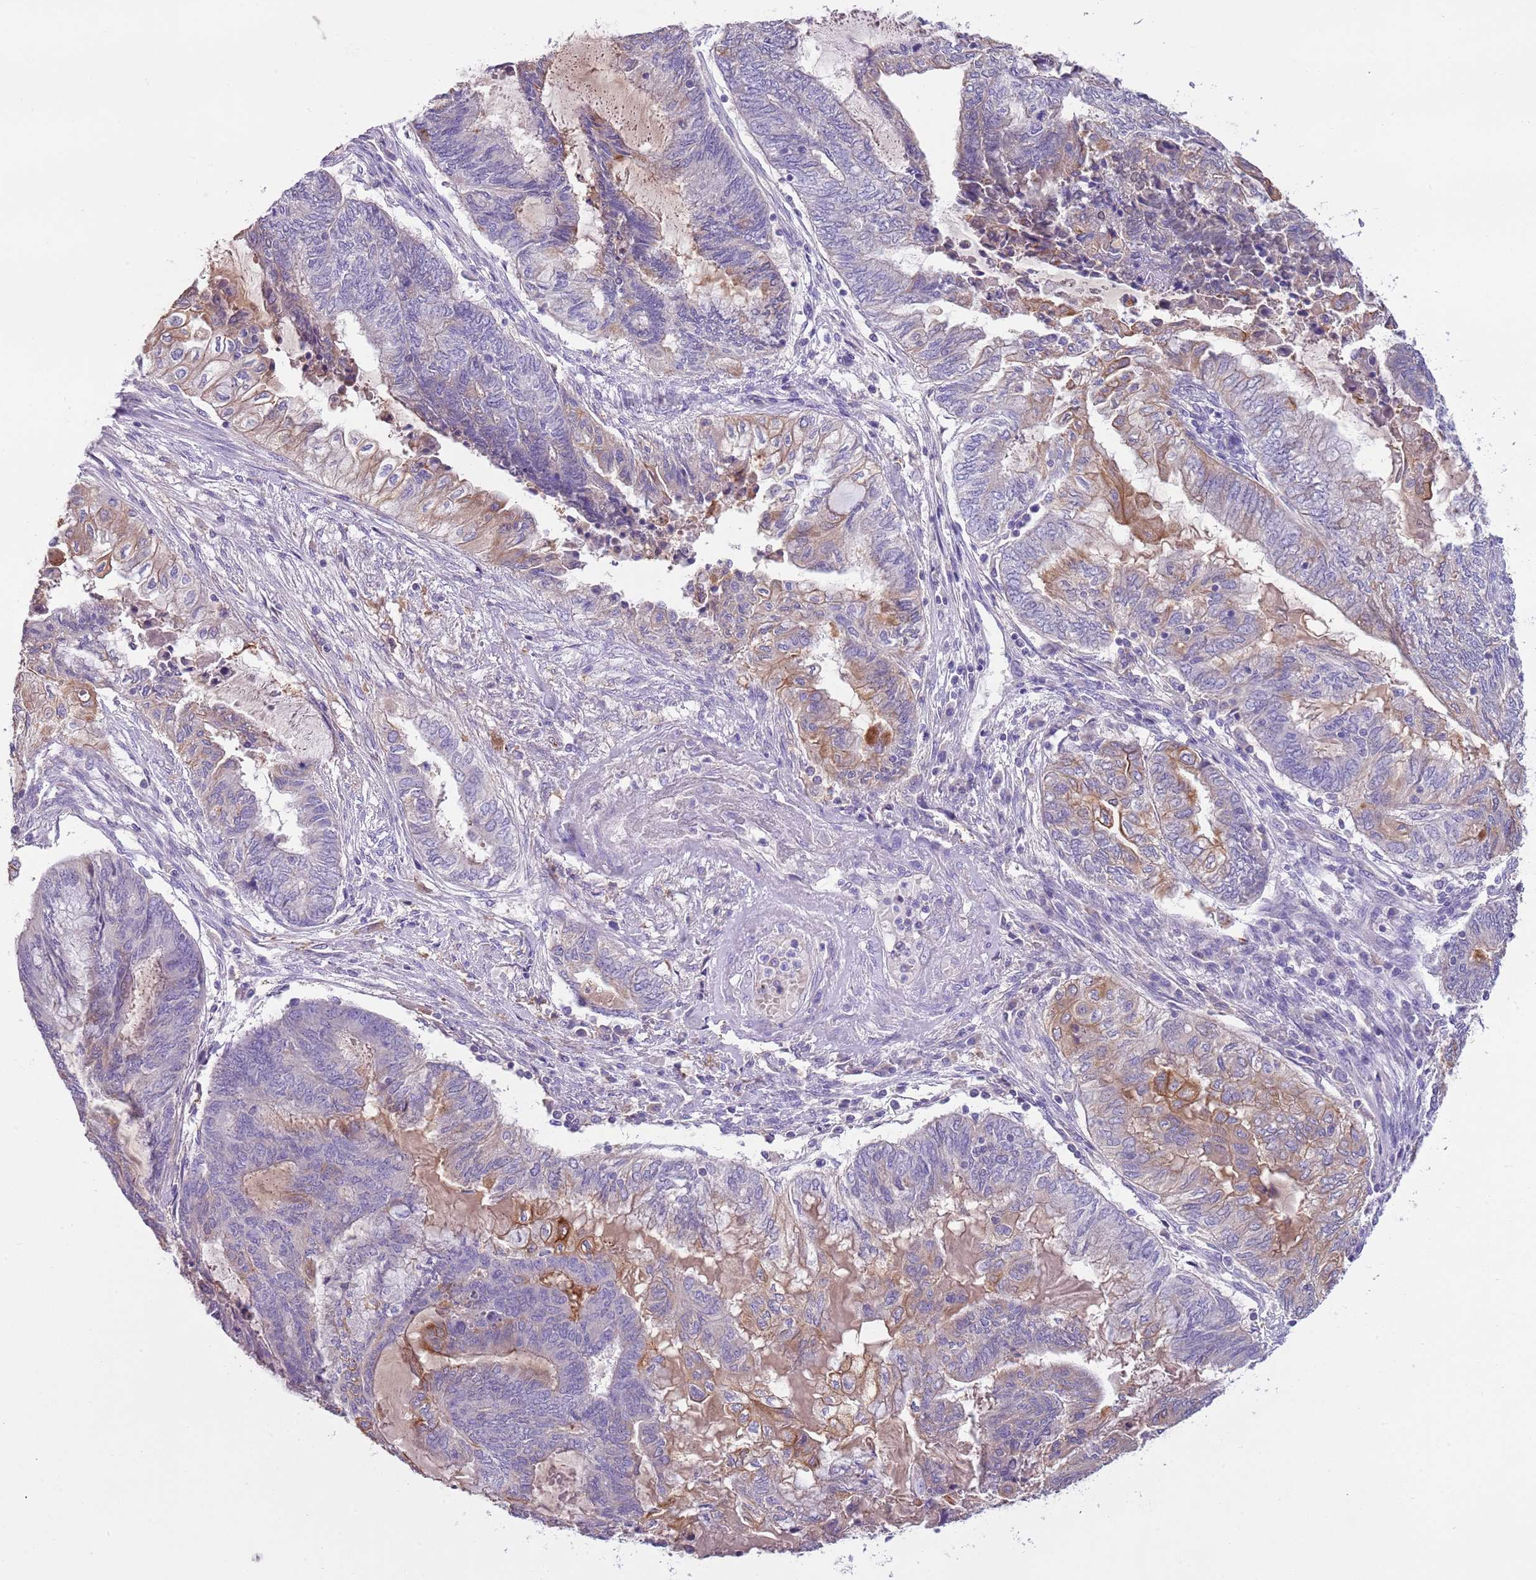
{"staining": {"intensity": "moderate", "quantity": "<25%", "location": "cytoplasmic/membranous"}, "tissue": "endometrial cancer", "cell_type": "Tumor cells", "image_type": "cancer", "snomed": [{"axis": "morphology", "description": "Adenocarcinoma, NOS"}, {"axis": "topography", "description": "Uterus"}, {"axis": "topography", "description": "Endometrium"}], "caption": "Tumor cells exhibit low levels of moderate cytoplasmic/membranous staining in approximately <25% of cells in human endometrial adenocarcinoma.", "gene": "HES3", "patient": {"sex": "female", "age": 70}}